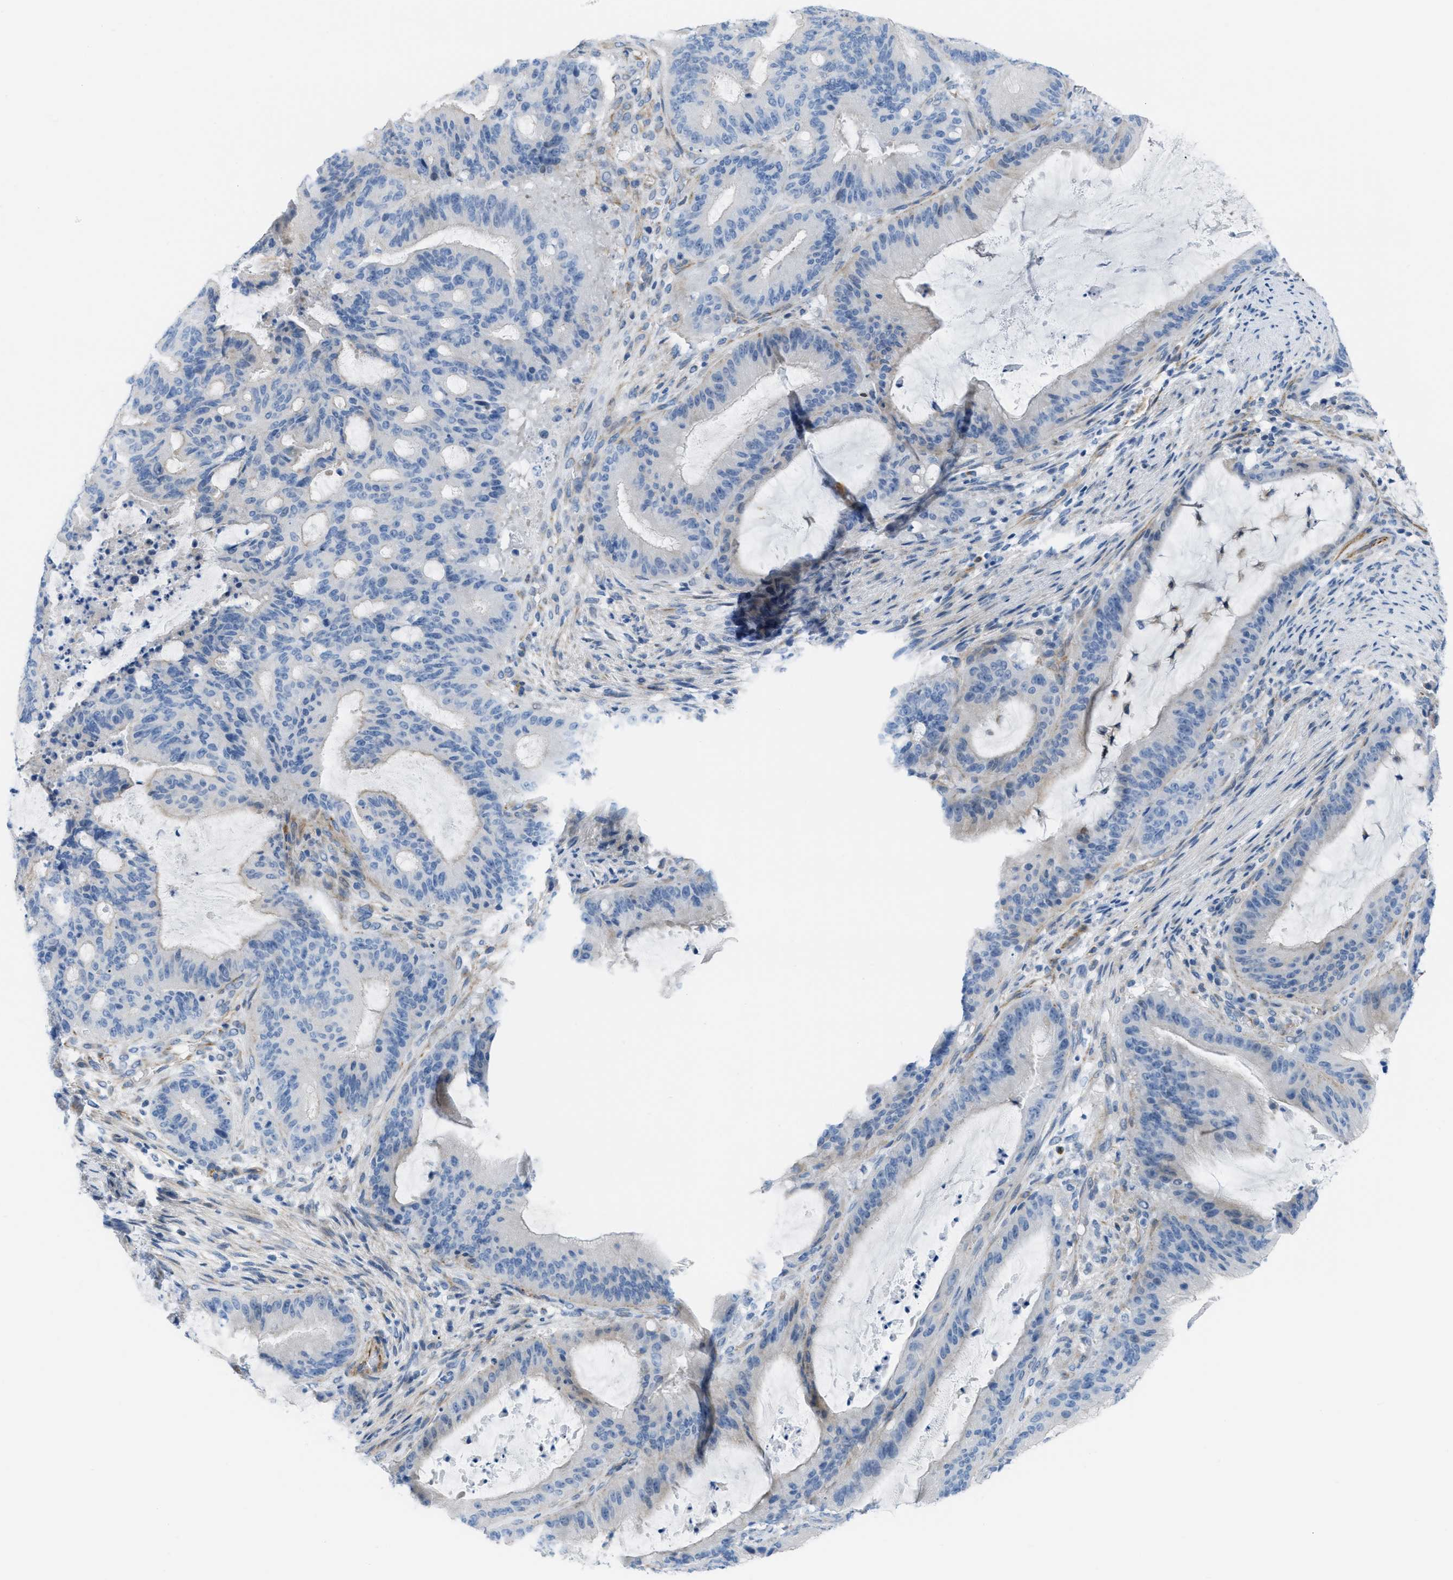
{"staining": {"intensity": "negative", "quantity": "none", "location": "none"}, "tissue": "liver cancer", "cell_type": "Tumor cells", "image_type": "cancer", "snomed": [{"axis": "morphology", "description": "Normal tissue, NOS"}, {"axis": "morphology", "description": "Cholangiocarcinoma"}, {"axis": "topography", "description": "Liver"}, {"axis": "topography", "description": "Peripheral nerve tissue"}], "caption": "The histopathology image shows no staining of tumor cells in liver cholangiocarcinoma.", "gene": "SLC12A1", "patient": {"sex": "female", "age": 73}}